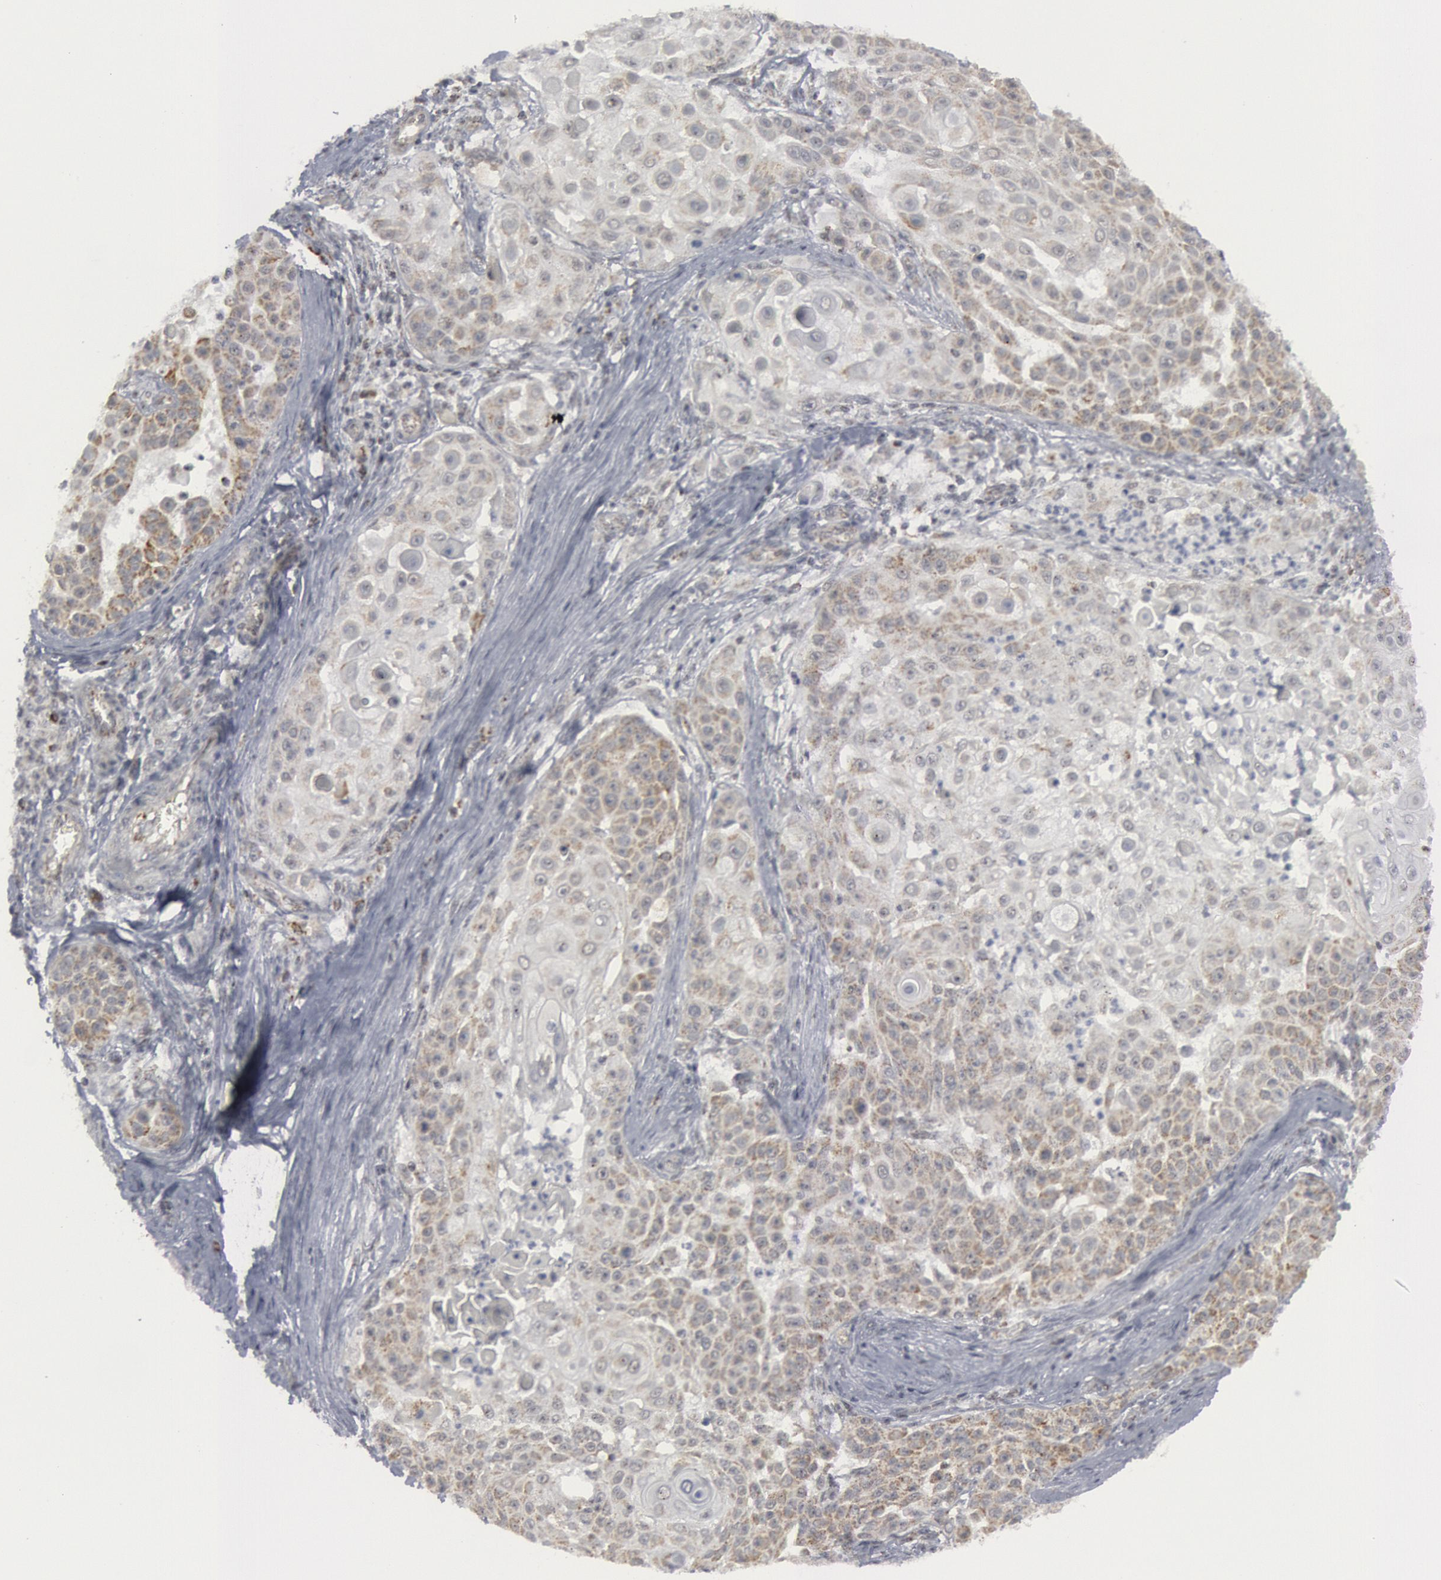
{"staining": {"intensity": "weak", "quantity": "<25%", "location": "cytoplasmic/membranous"}, "tissue": "skin cancer", "cell_type": "Tumor cells", "image_type": "cancer", "snomed": [{"axis": "morphology", "description": "Squamous cell carcinoma, NOS"}, {"axis": "topography", "description": "Skin"}], "caption": "IHC histopathology image of neoplastic tissue: human skin cancer (squamous cell carcinoma) stained with DAB demonstrates no significant protein expression in tumor cells. (DAB (3,3'-diaminobenzidine) immunohistochemistry (IHC), high magnification).", "gene": "CASP9", "patient": {"sex": "female", "age": 57}}